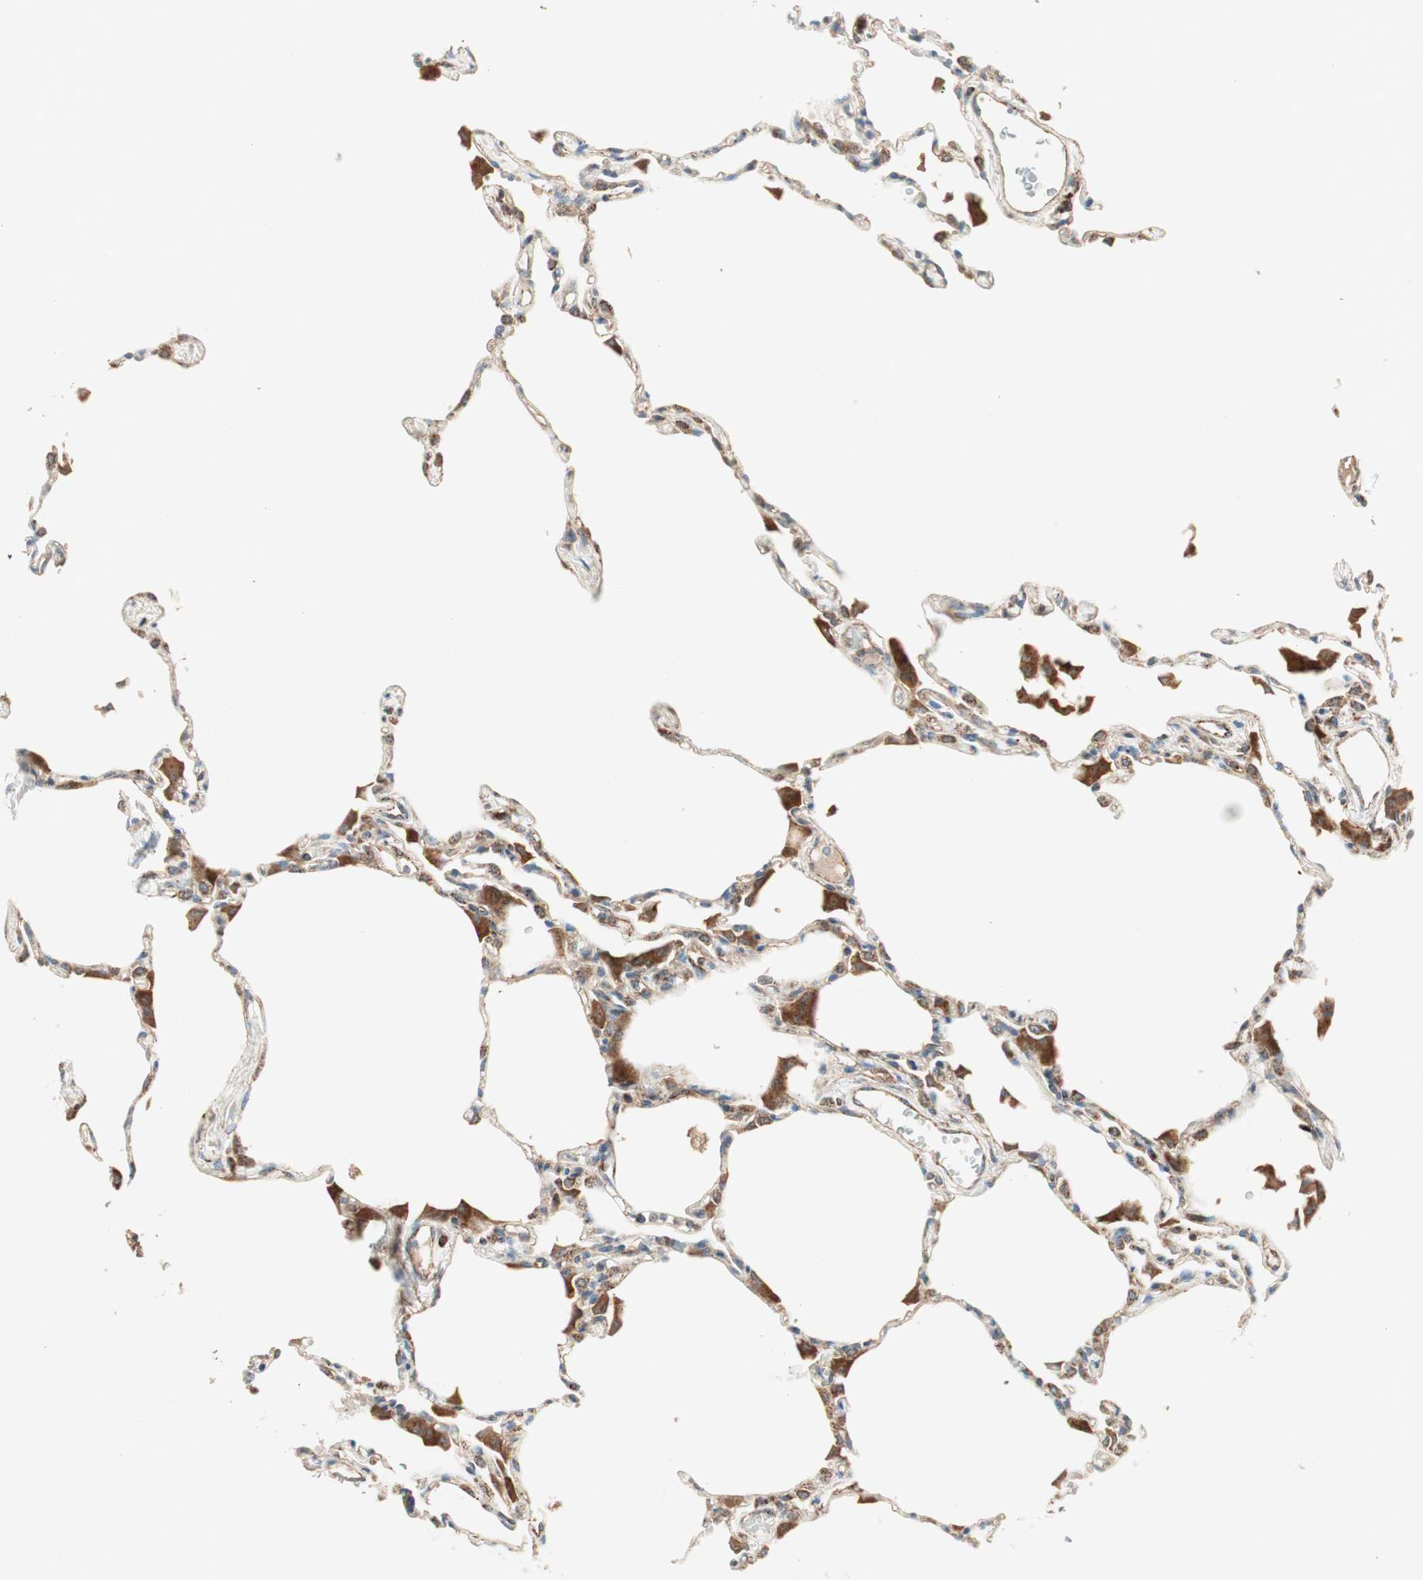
{"staining": {"intensity": "moderate", "quantity": ">75%", "location": "cytoplasmic/membranous"}, "tissue": "lung", "cell_type": "Alveolar cells", "image_type": "normal", "snomed": [{"axis": "morphology", "description": "Normal tissue, NOS"}, {"axis": "topography", "description": "Lung"}], "caption": "IHC micrograph of benign lung stained for a protein (brown), which exhibits medium levels of moderate cytoplasmic/membranous staining in about >75% of alveolar cells.", "gene": "CHADL", "patient": {"sex": "female", "age": 49}}